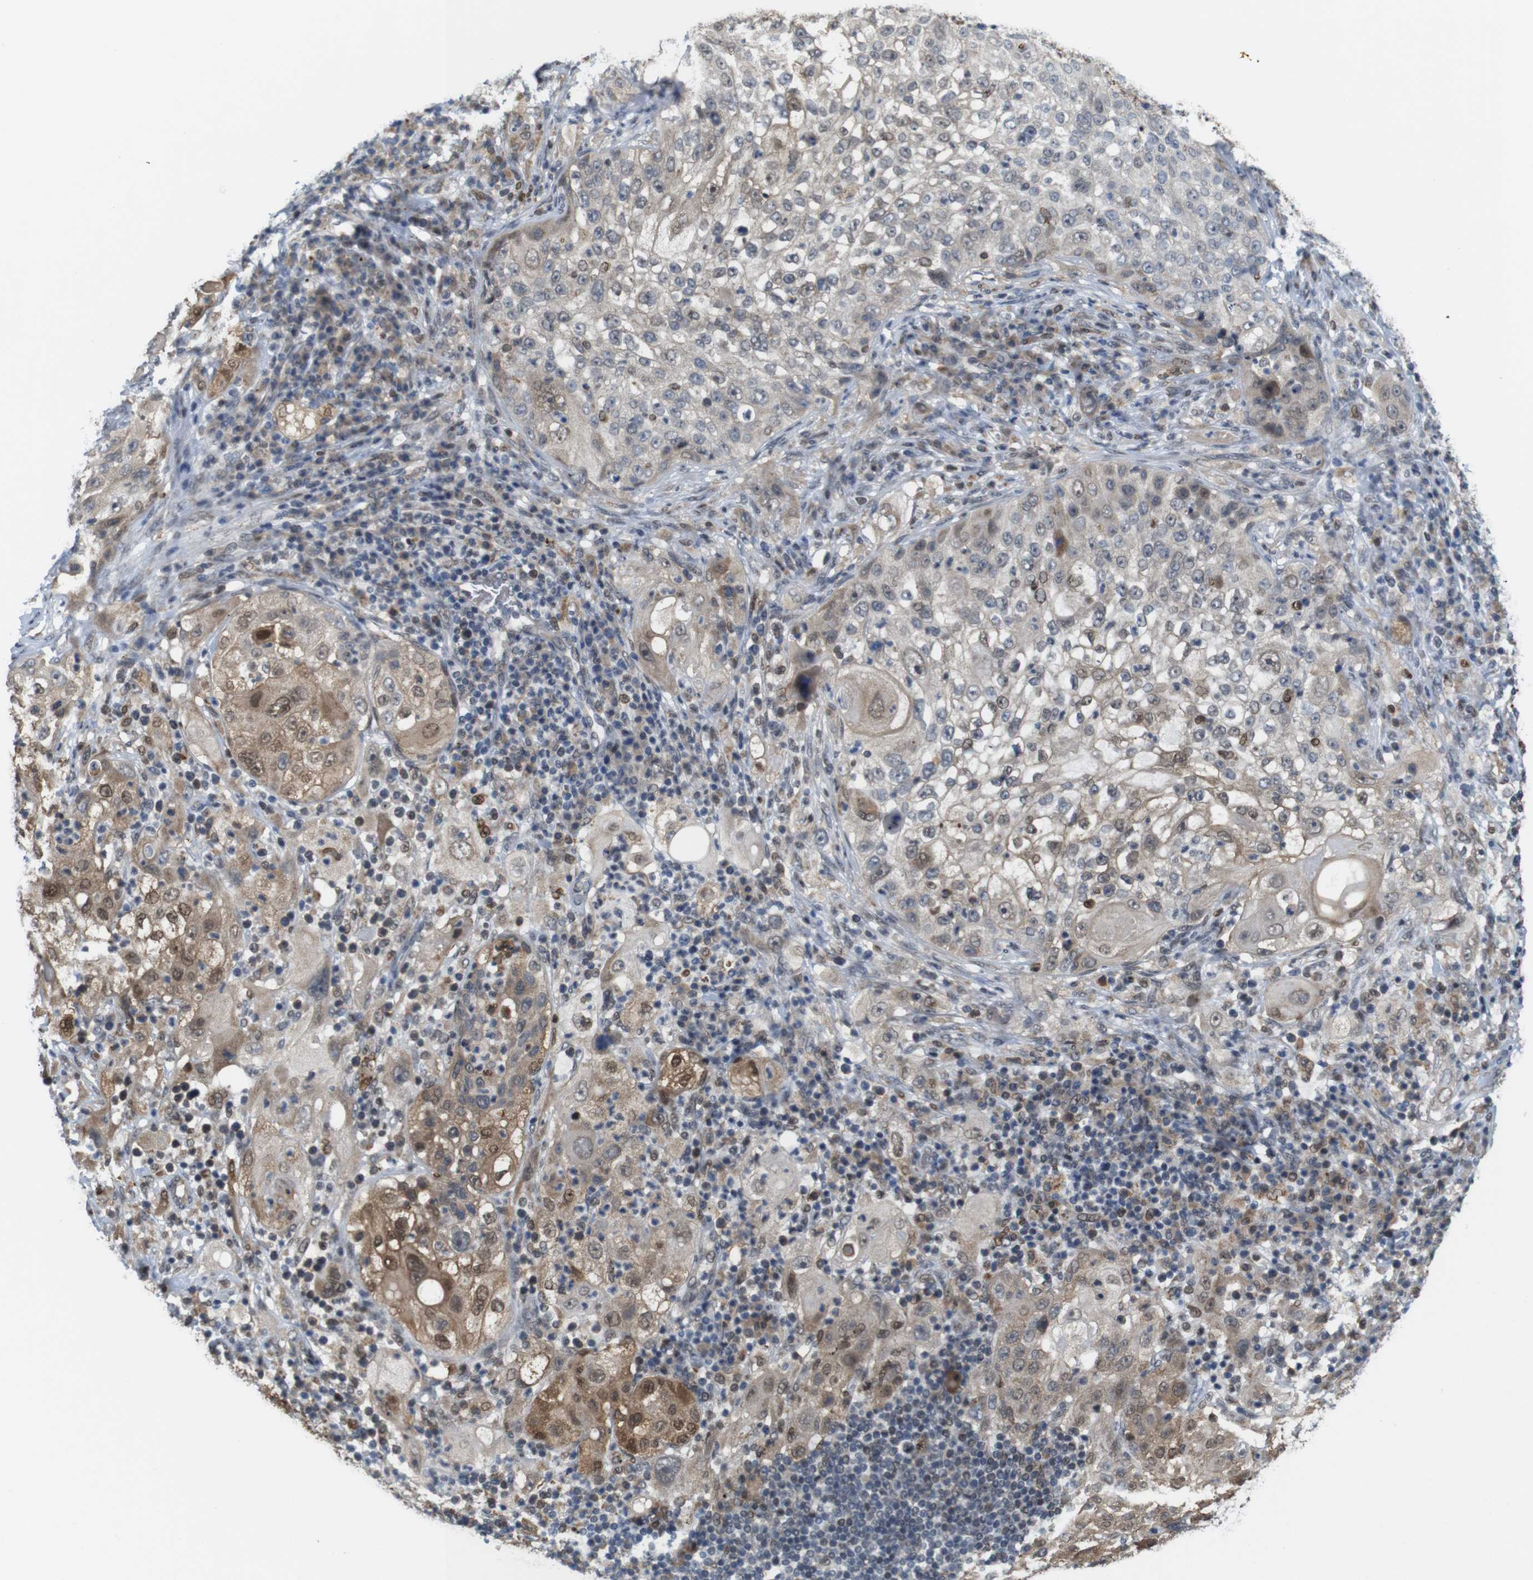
{"staining": {"intensity": "strong", "quantity": "<25%", "location": "cytoplasmic/membranous,nuclear"}, "tissue": "lung cancer", "cell_type": "Tumor cells", "image_type": "cancer", "snomed": [{"axis": "morphology", "description": "Inflammation, NOS"}, {"axis": "morphology", "description": "Squamous cell carcinoma, NOS"}, {"axis": "topography", "description": "Lymph node"}, {"axis": "topography", "description": "Soft tissue"}, {"axis": "topography", "description": "Lung"}], "caption": "Immunohistochemical staining of human squamous cell carcinoma (lung) displays medium levels of strong cytoplasmic/membranous and nuclear protein staining in about <25% of tumor cells. (DAB (3,3'-diaminobenzidine) = brown stain, brightfield microscopy at high magnification).", "gene": "PNMA8A", "patient": {"sex": "male", "age": 66}}